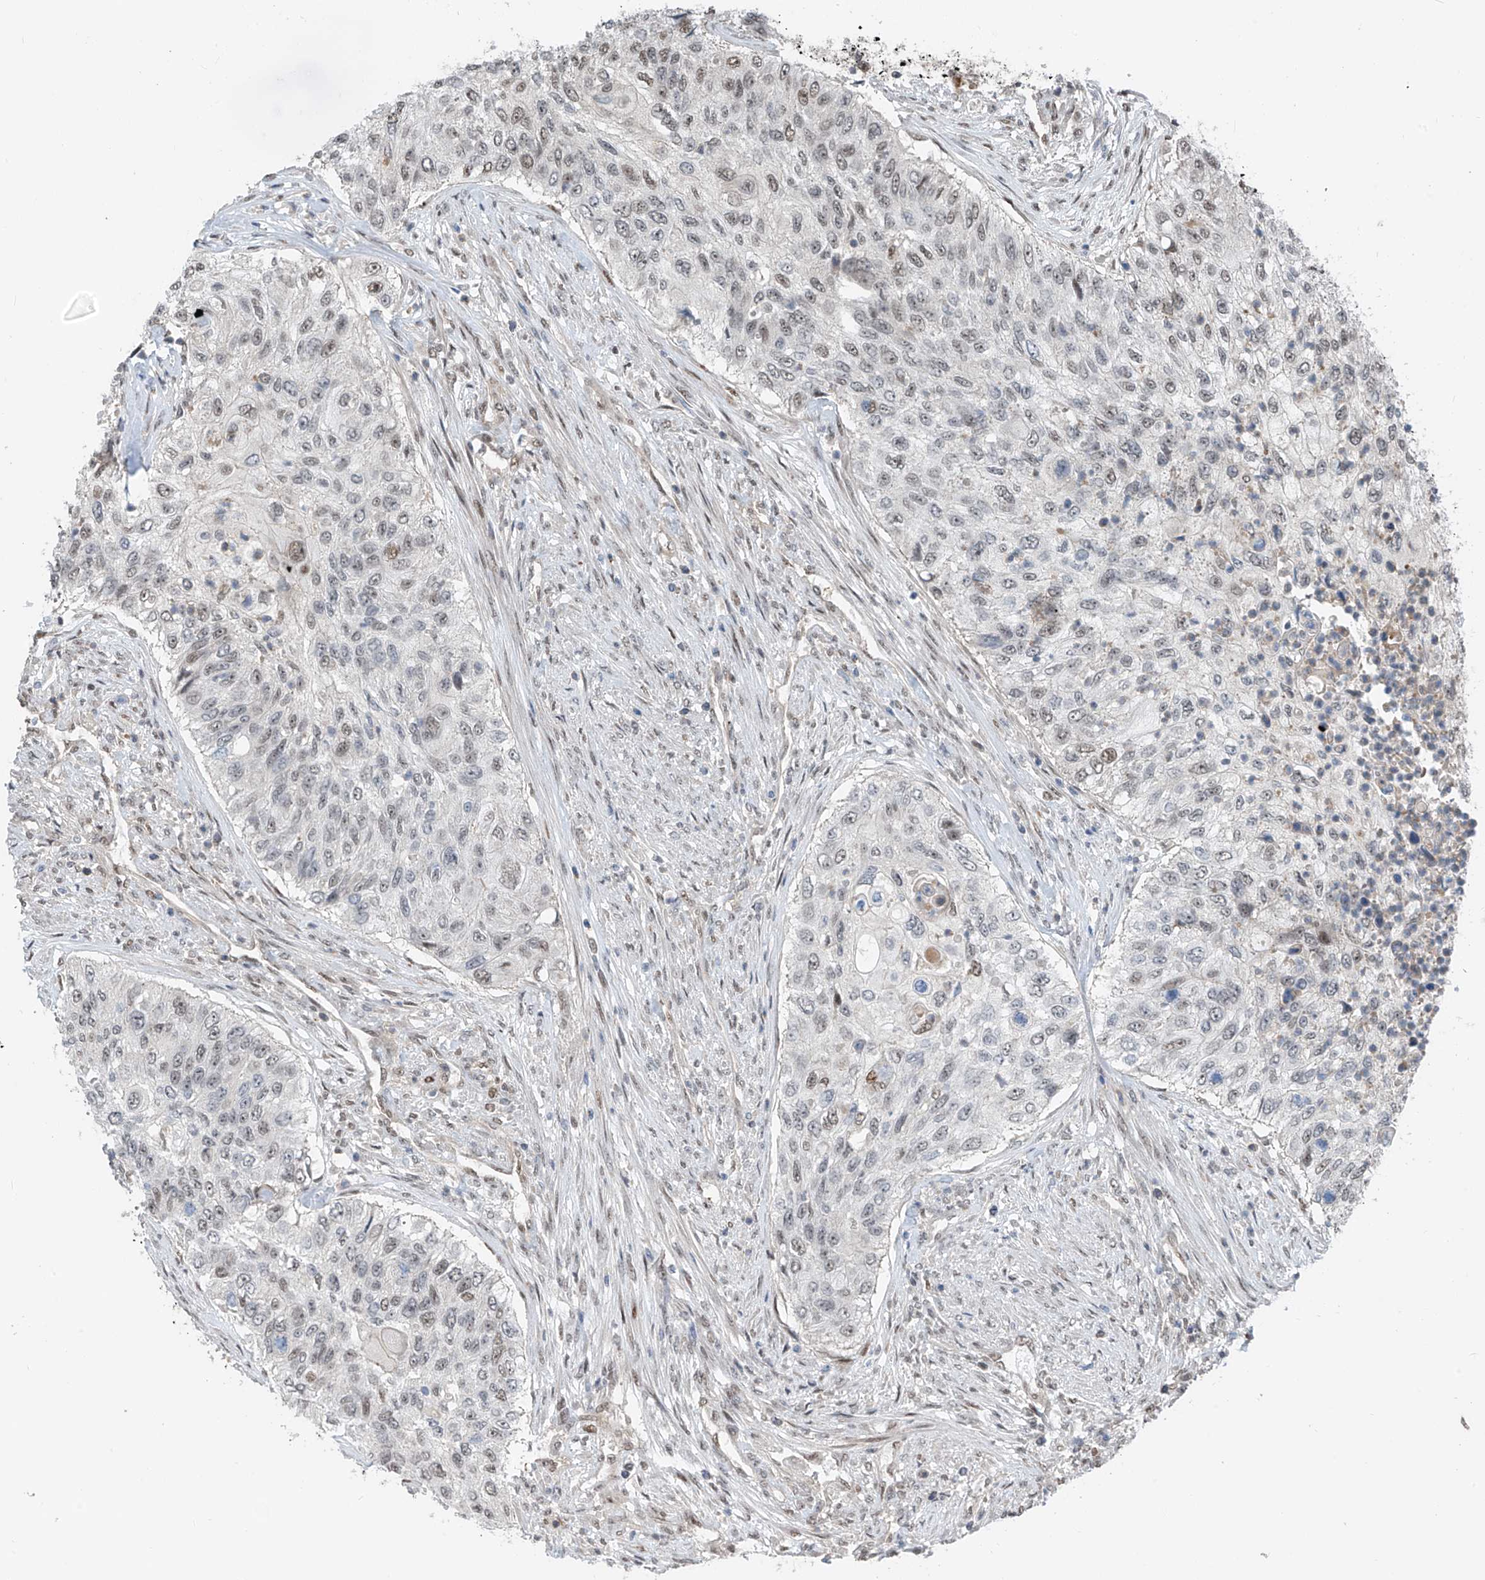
{"staining": {"intensity": "weak", "quantity": "<25%", "location": "nuclear"}, "tissue": "urothelial cancer", "cell_type": "Tumor cells", "image_type": "cancer", "snomed": [{"axis": "morphology", "description": "Urothelial carcinoma, High grade"}, {"axis": "topography", "description": "Urinary bladder"}], "caption": "High-grade urothelial carcinoma stained for a protein using immunohistochemistry reveals no expression tumor cells.", "gene": "RBP7", "patient": {"sex": "female", "age": 60}}